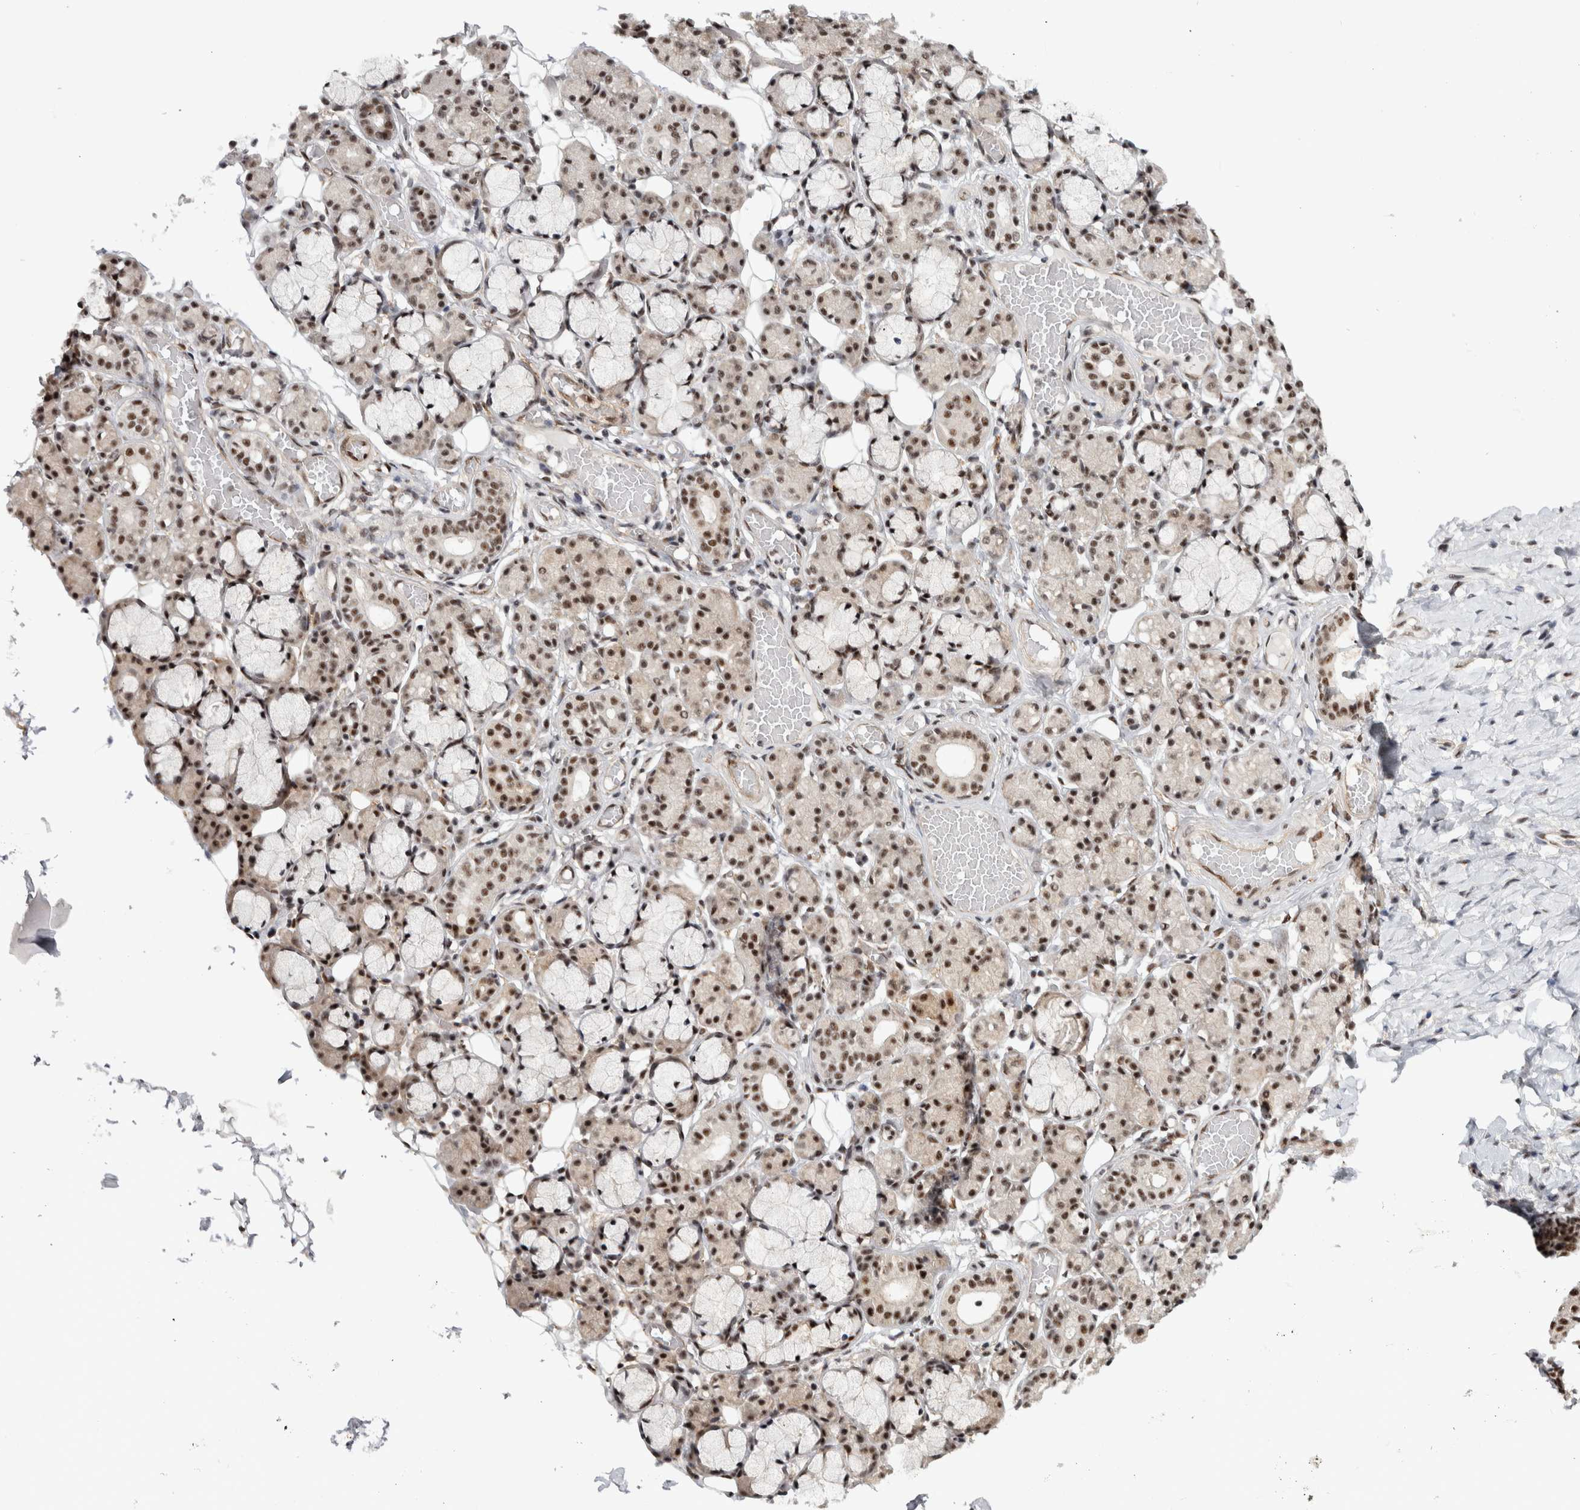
{"staining": {"intensity": "strong", "quantity": ">75%", "location": "cytoplasmic/membranous,nuclear"}, "tissue": "salivary gland", "cell_type": "Glandular cells", "image_type": "normal", "snomed": [{"axis": "morphology", "description": "Normal tissue, NOS"}, {"axis": "topography", "description": "Salivary gland"}], "caption": "Brown immunohistochemical staining in unremarkable human salivary gland reveals strong cytoplasmic/membranous,nuclear positivity in approximately >75% of glandular cells.", "gene": "MKNK1", "patient": {"sex": "male", "age": 63}}